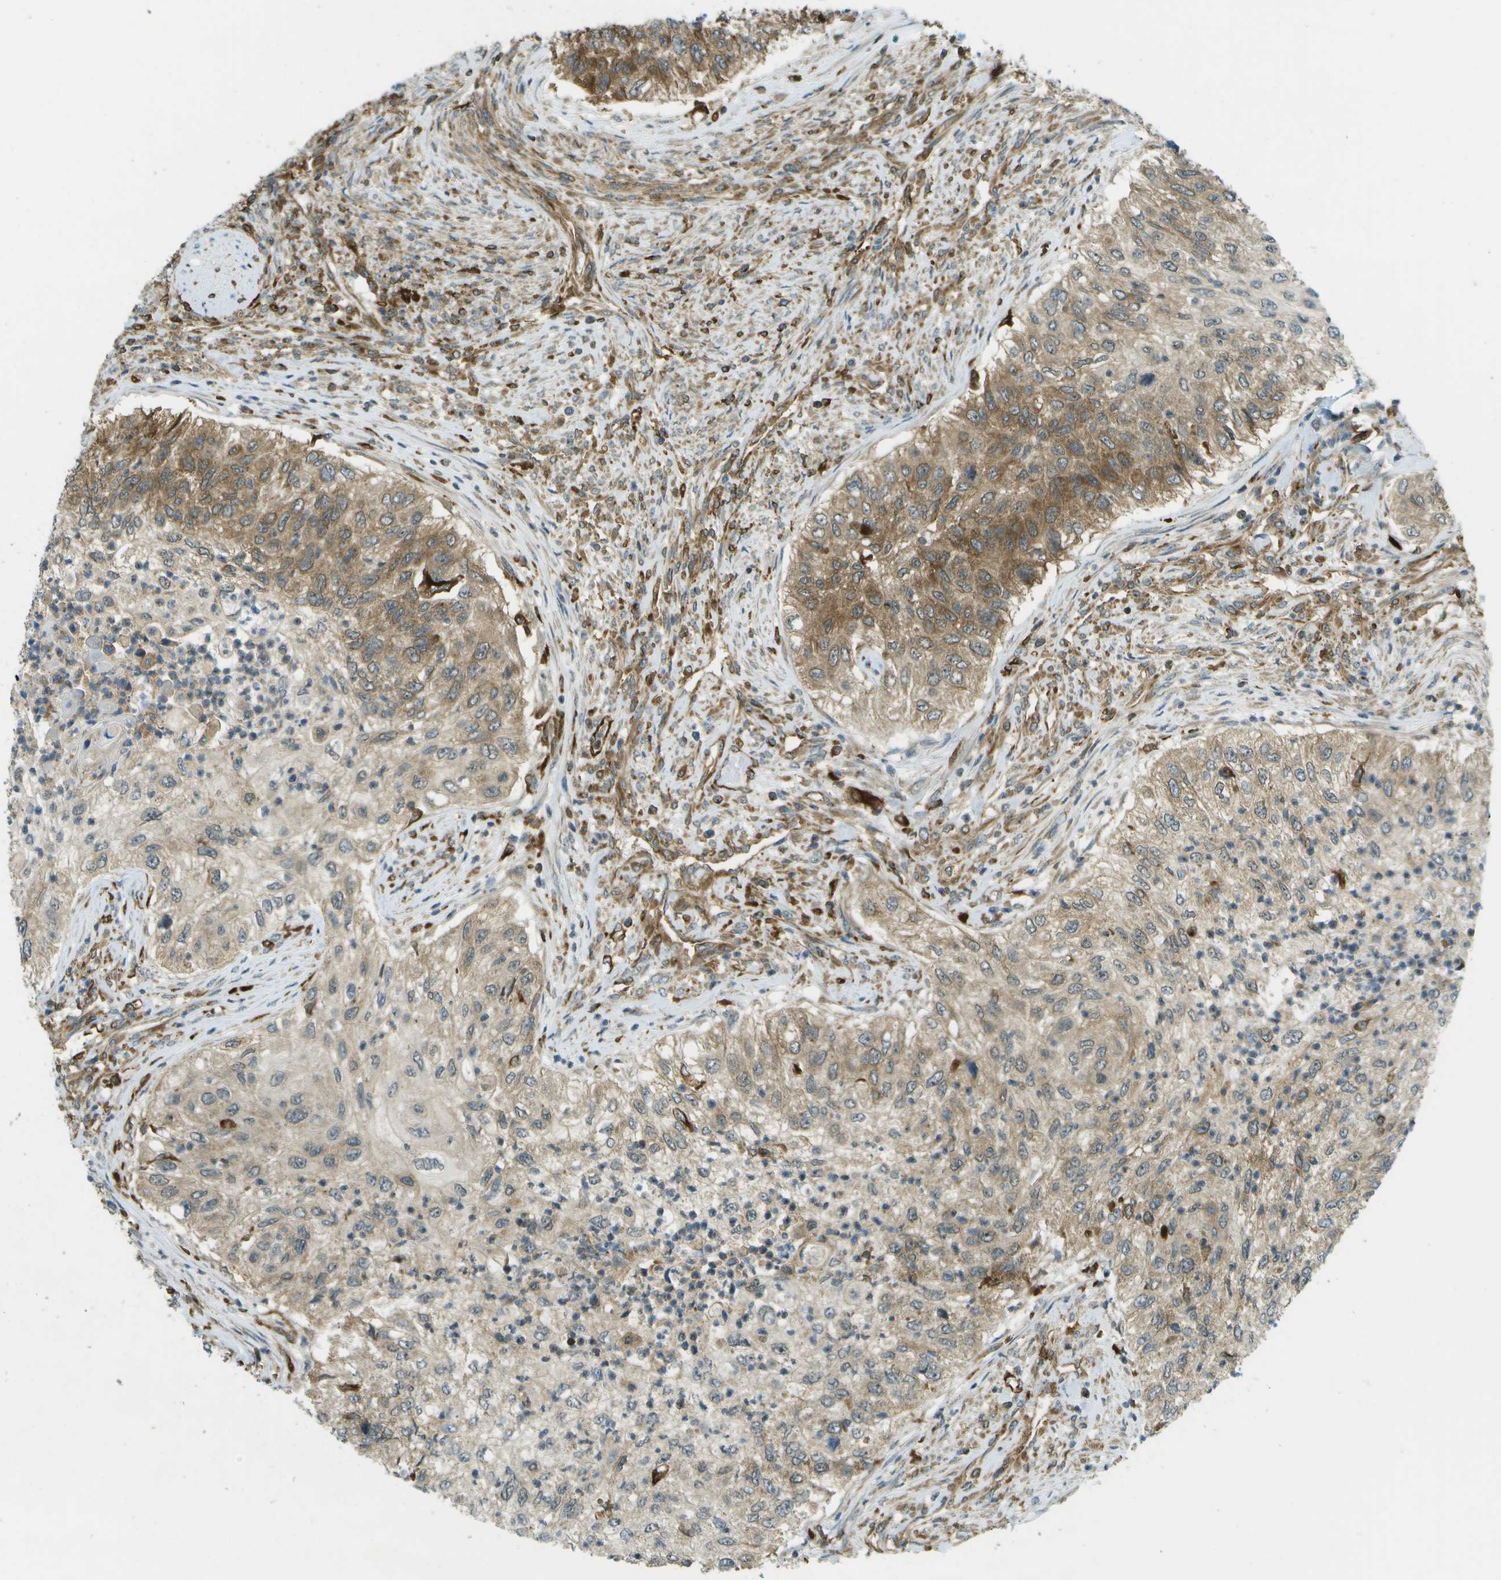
{"staining": {"intensity": "moderate", "quantity": ">75%", "location": "cytoplasmic/membranous"}, "tissue": "urothelial cancer", "cell_type": "Tumor cells", "image_type": "cancer", "snomed": [{"axis": "morphology", "description": "Urothelial carcinoma, High grade"}, {"axis": "topography", "description": "Urinary bladder"}], "caption": "The image displays a brown stain indicating the presence of a protein in the cytoplasmic/membranous of tumor cells in urothelial cancer.", "gene": "TMTC1", "patient": {"sex": "female", "age": 60}}